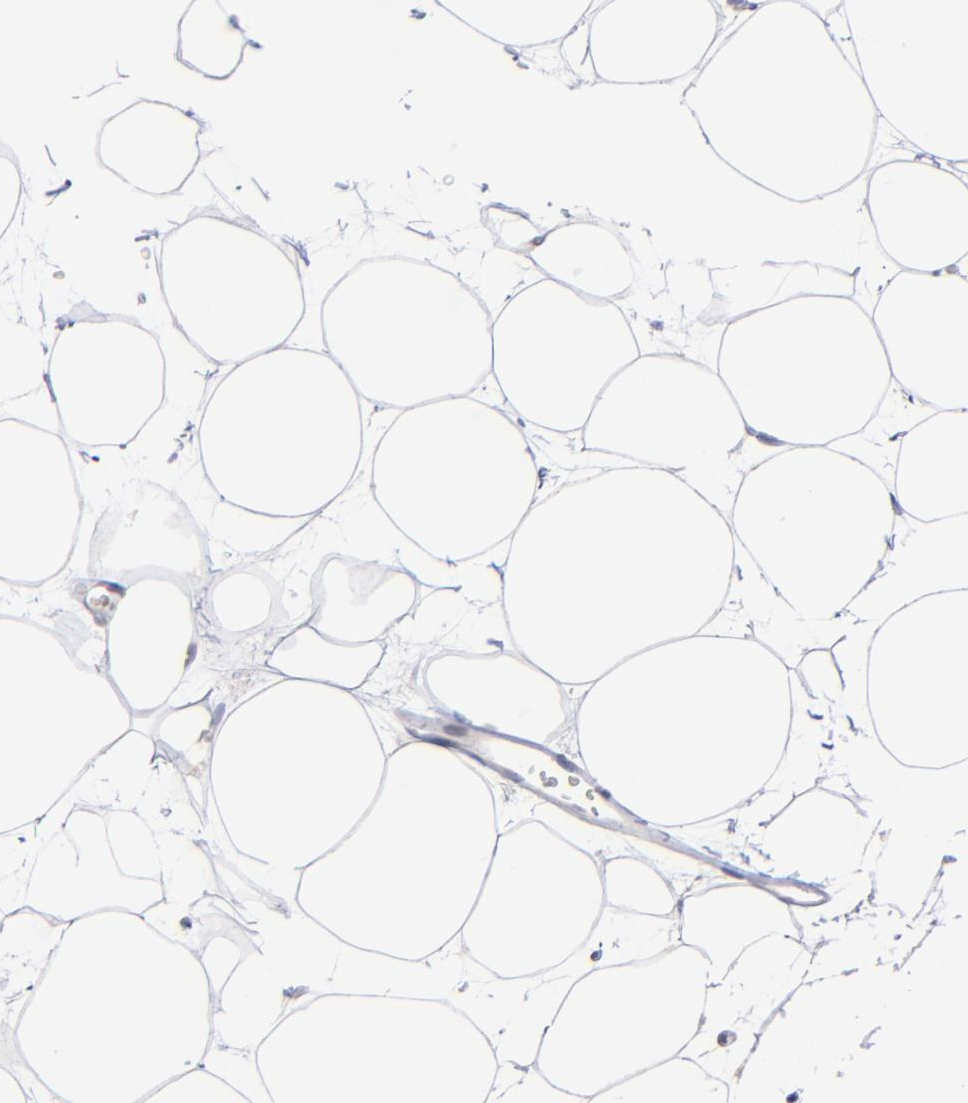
{"staining": {"intensity": "negative", "quantity": "none", "location": "none"}, "tissue": "adipose tissue", "cell_type": "Adipocytes", "image_type": "normal", "snomed": [{"axis": "morphology", "description": "Normal tissue, NOS"}, {"axis": "topography", "description": "Breast"}], "caption": "High power microscopy photomicrograph of an immunohistochemistry (IHC) micrograph of normal adipose tissue, revealing no significant expression in adipocytes.", "gene": "RPH3A", "patient": {"sex": "female", "age": 22}}